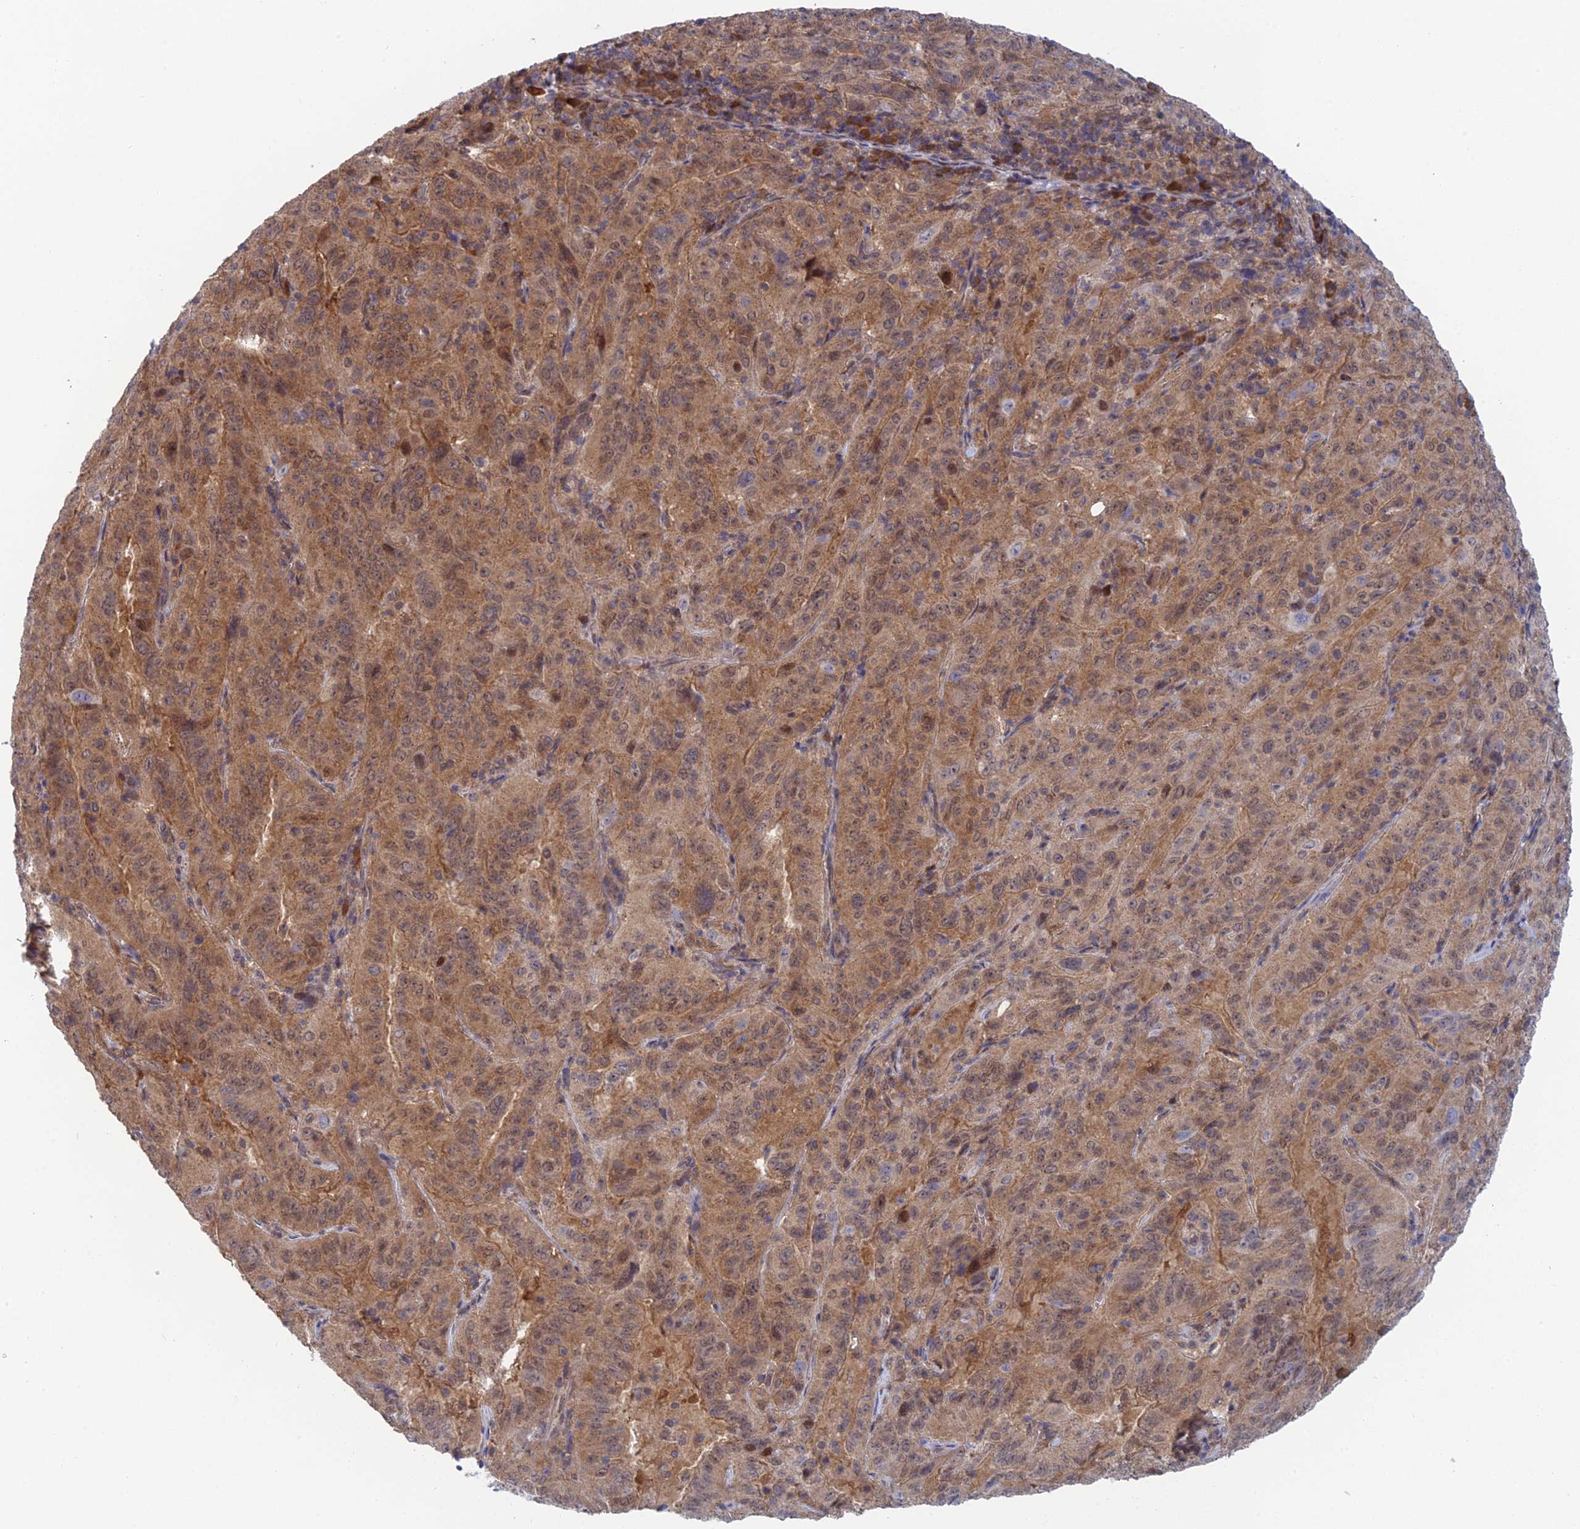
{"staining": {"intensity": "moderate", "quantity": ">75%", "location": "cytoplasmic/membranous"}, "tissue": "pancreatic cancer", "cell_type": "Tumor cells", "image_type": "cancer", "snomed": [{"axis": "morphology", "description": "Adenocarcinoma, NOS"}, {"axis": "topography", "description": "Pancreas"}], "caption": "Immunohistochemistry (IHC) (DAB) staining of pancreatic cancer (adenocarcinoma) shows moderate cytoplasmic/membranous protein expression in about >75% of tumor cells.", "gene": "SRA1", "patient": {"sex": "male", "age": 63}}